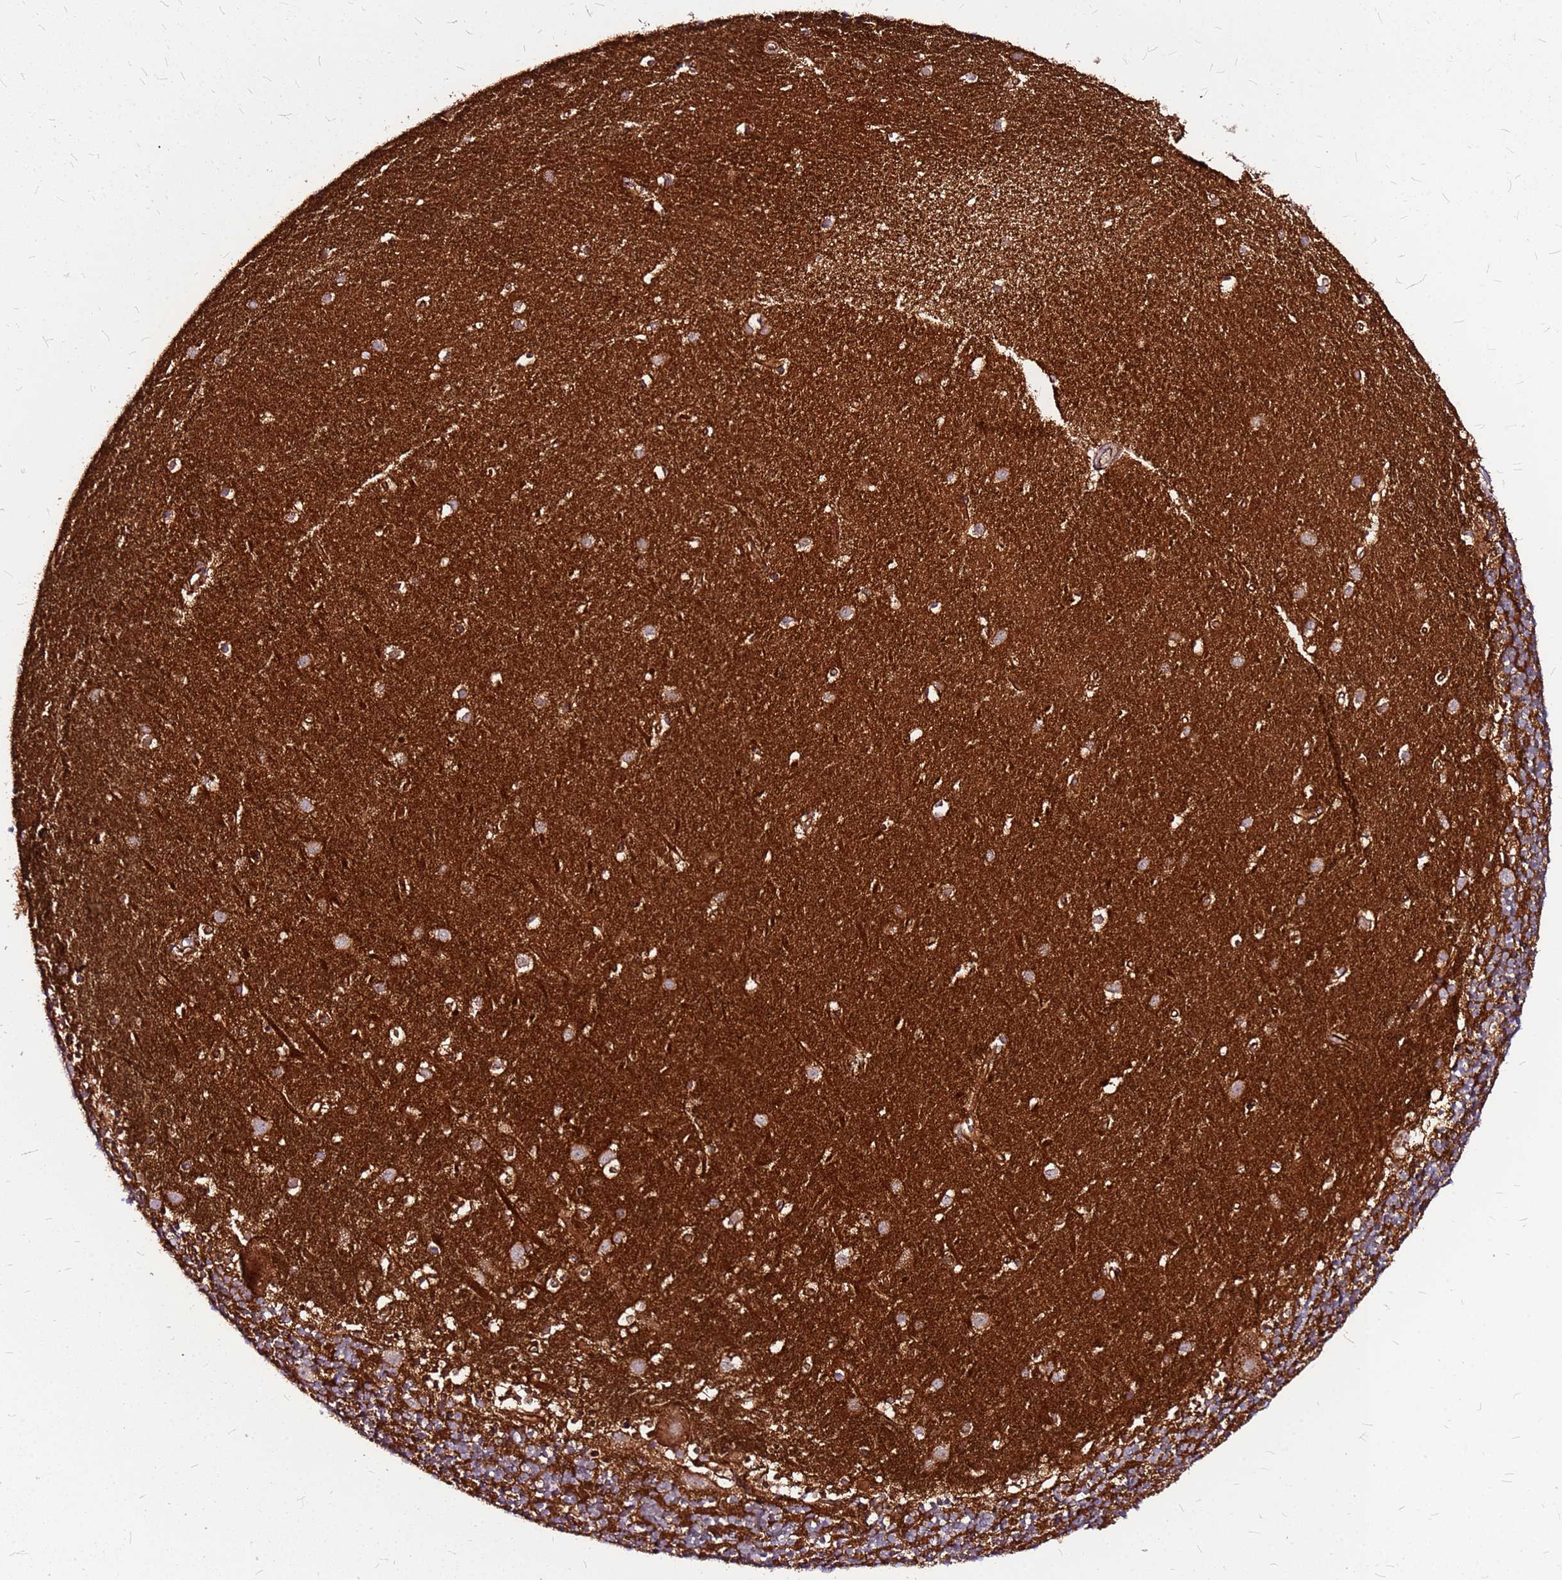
{"staining": {"intensity": "strong", "quantity": "25%-75%", "location": "cytoplasmic/membranous"}, "tissue": "cerebellum", "cell_type": "Cells in granular layer", "image_type": "normal", "snomed": [{"axis": "morphology", "description": "Normal tissue, NOS"}, {"axis": "topography", "description": "Cerebellum"}], "caption": "Cerebellum stained with a brown dye shows strong cytoplasmic/membranous positive expression in approximately 25%-75% of cells in granular layer.", "gene": "TOPAZ1", "patient": {"sex": "male", "age": 54}}